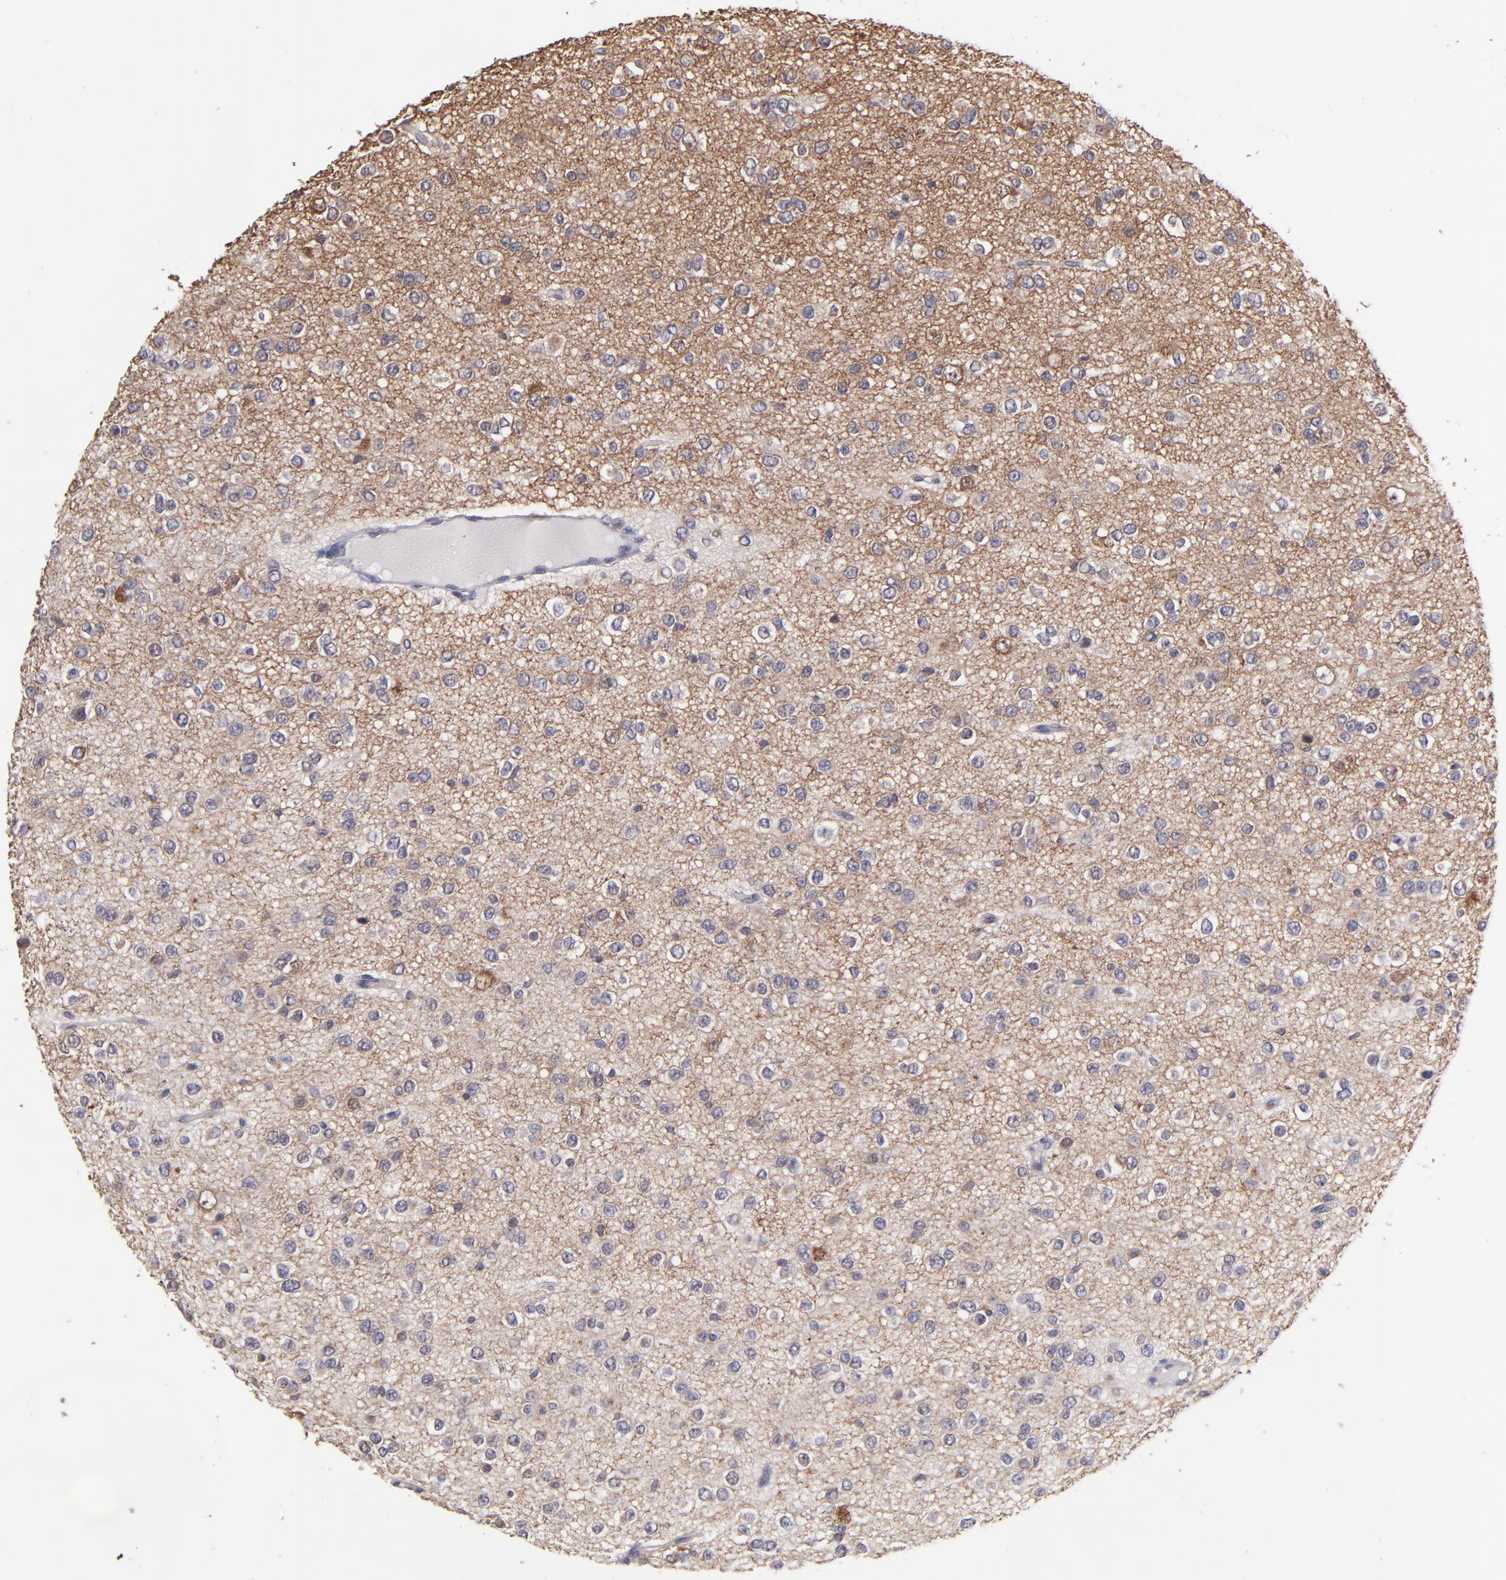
{"staining": {"intensity": "moderate", "quantity": ">75%", "location": "cytoplasmic/membranous"}, "tissue": "glioma", "cell_type": "Tumor cells", "image_type": "cancer", "snomed": [{"axis": "morphology", "description": "Glioma, malignant, Low grade"}, {"axis": "topography", "description": "Brain"}], "caption": "Brown immunohistochemical staining in glioma reveals moderate cytoplasmic/membranous expression in about >75% of tumor cells.", "gene": "NSF", "patient": {"sex": "male", "age": 42}}